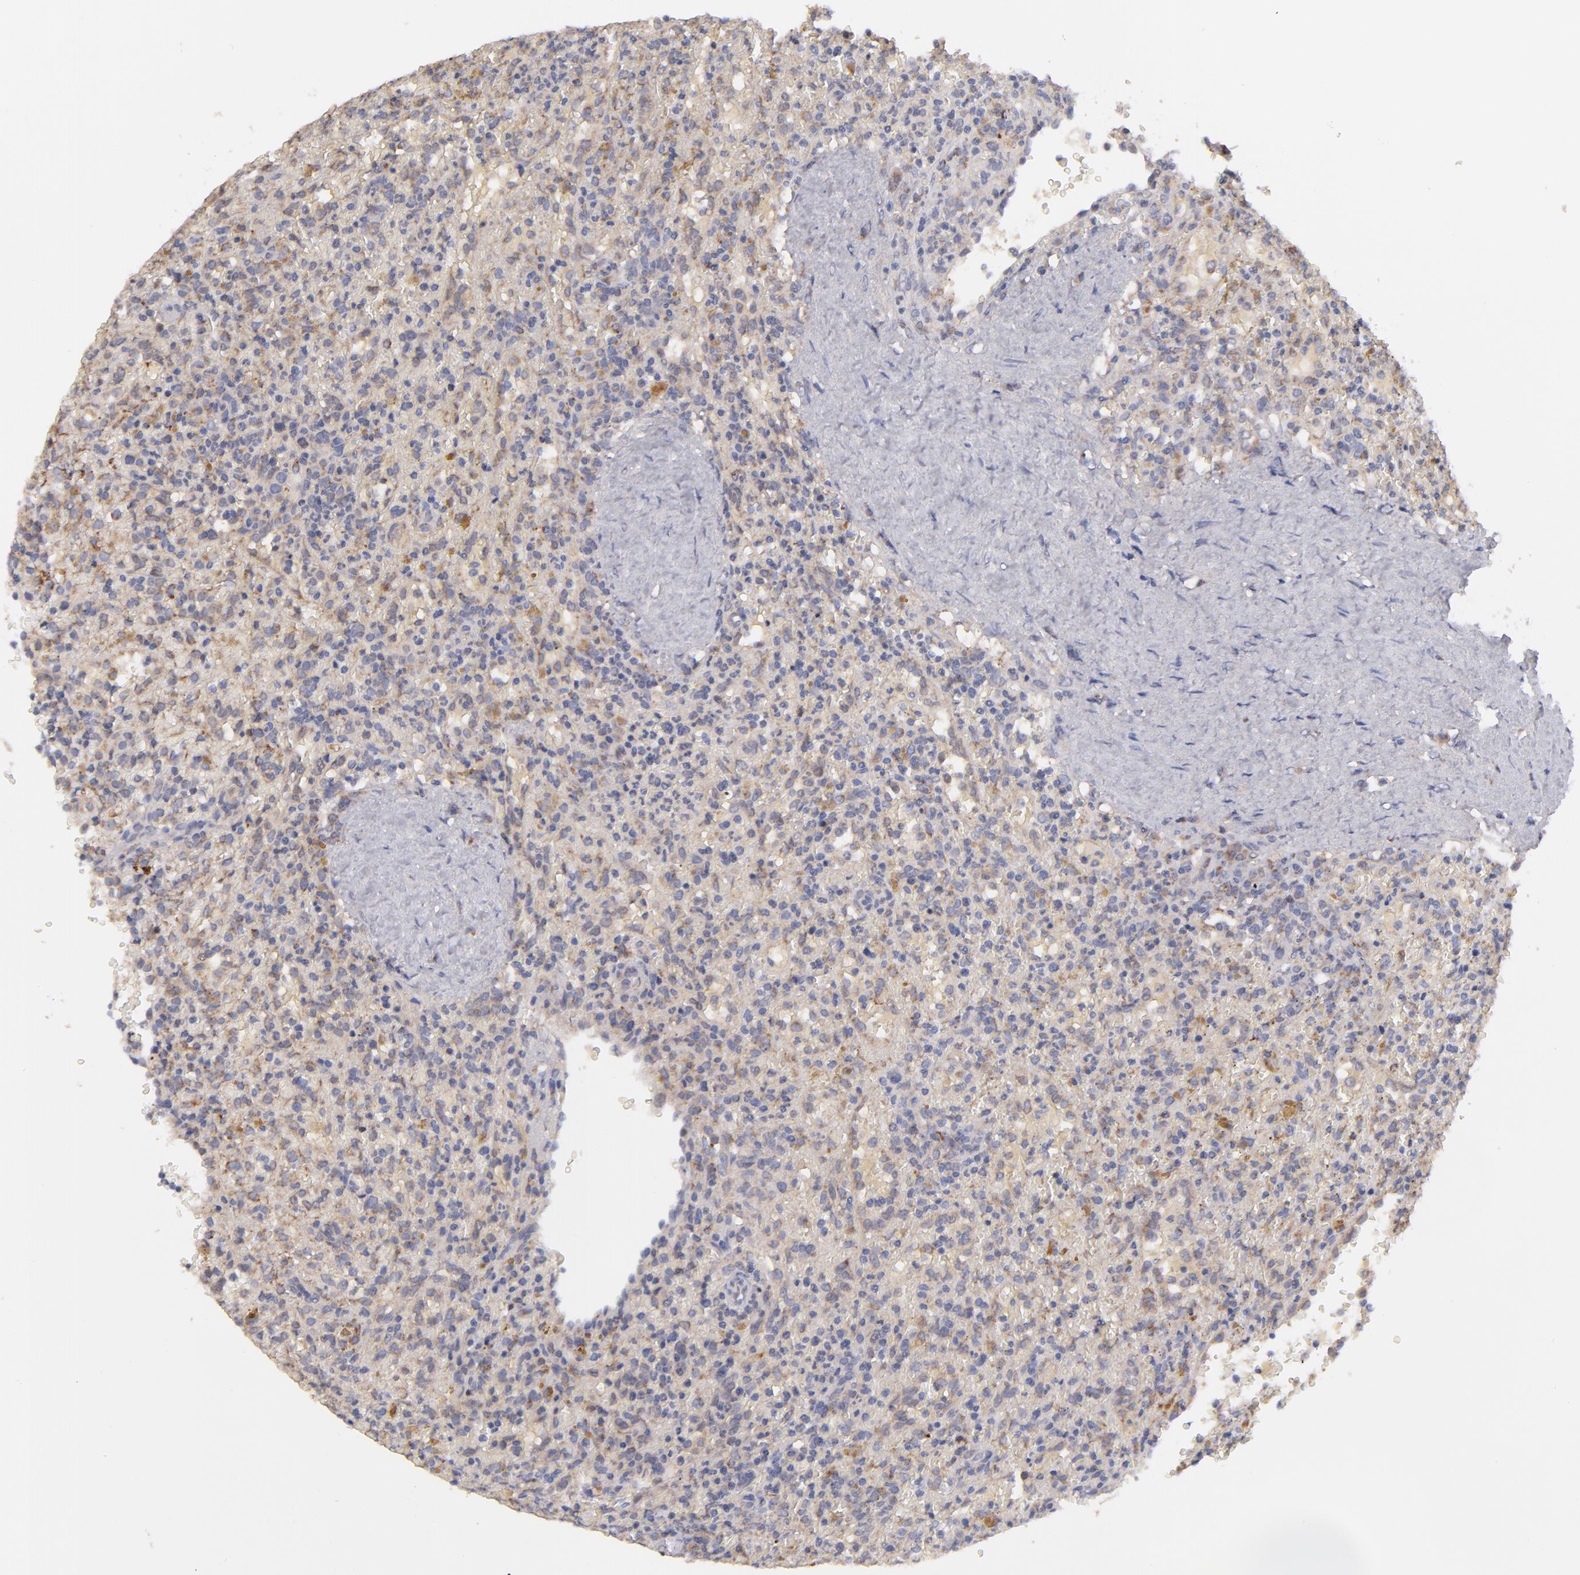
{"staining": {"intensity": "moderate", "quantity": "<25%", "location": "cytoplasmic/membranous"}, "tissue": "lymphoma", "cell_type": "Tumor cells", "image_type": "cancer", "snomed": [{"axis": "morphology", "description": "Malignant lymphoma, non-Hodgkin's type, High grade"}, {"axis": "topography", "description": "Spleen"}, {"axis": "topography", "description": "Lymph node"}], "caption": "This histopathology image shows IHC staining of human lymphoma, with low moderate cytoplasmic/membranous staining in about <25% of tumor cells.", "gene": "HCCS", "patient": {"sex": "female", "age": 70}}